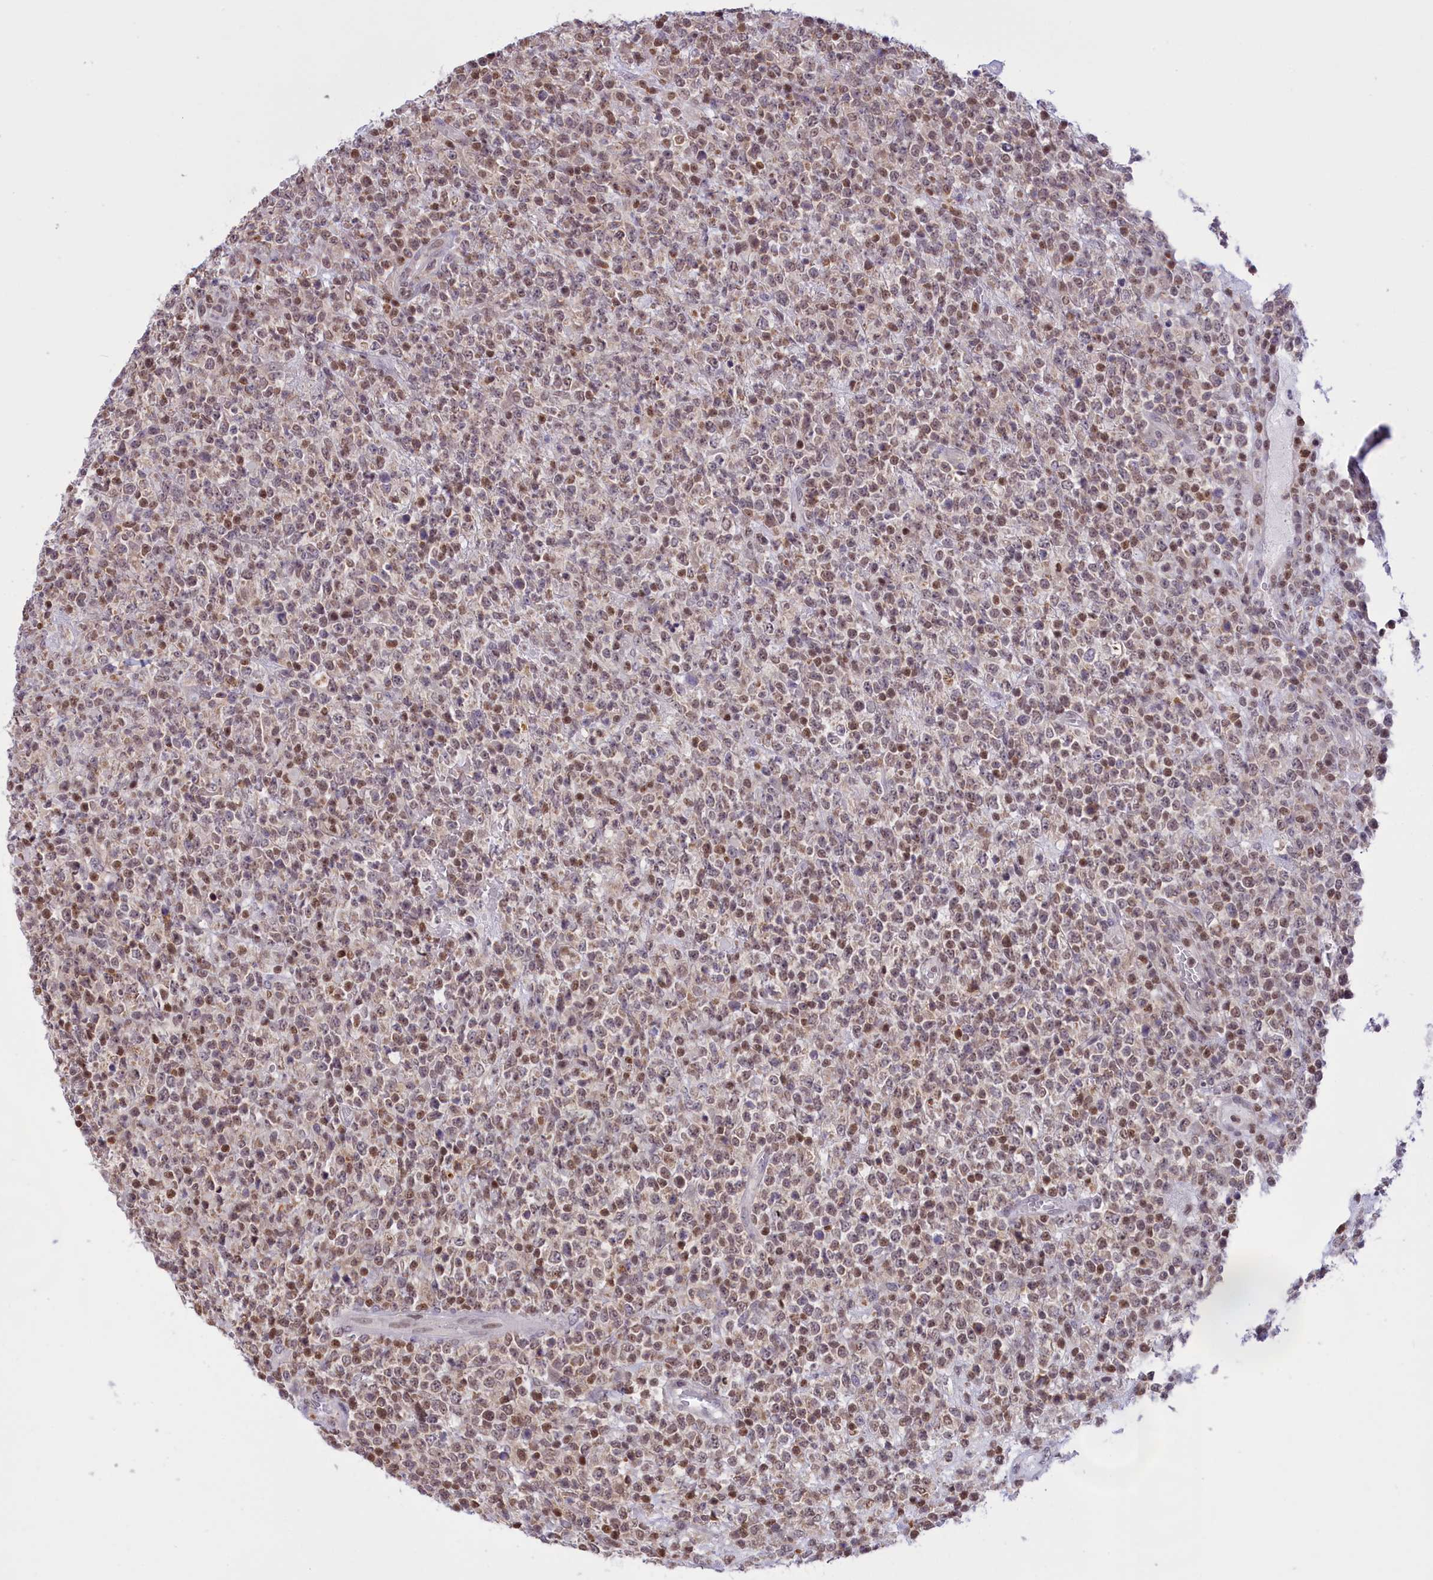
{"staining": {"intensity": "moderate", "quantity": ">75%", "location": "nuclear"}, "tissue": "lymphoma", "cell_type": "Tumor cells", "image_type": "cancer", "snomed": [{"axis": "morphology", "description": "Malignant lymphoma, non-Hodgkin's type, High grade"}, {"axis": "topography", "description": "Colon"}], "caption": "Lymphoma stained for a protein (brown) shows moderate nuclear positive expression in approximately >75% of tumor cells.", "gene": "IZUMO2", "patient": {"sex": "female", "age": 53}}